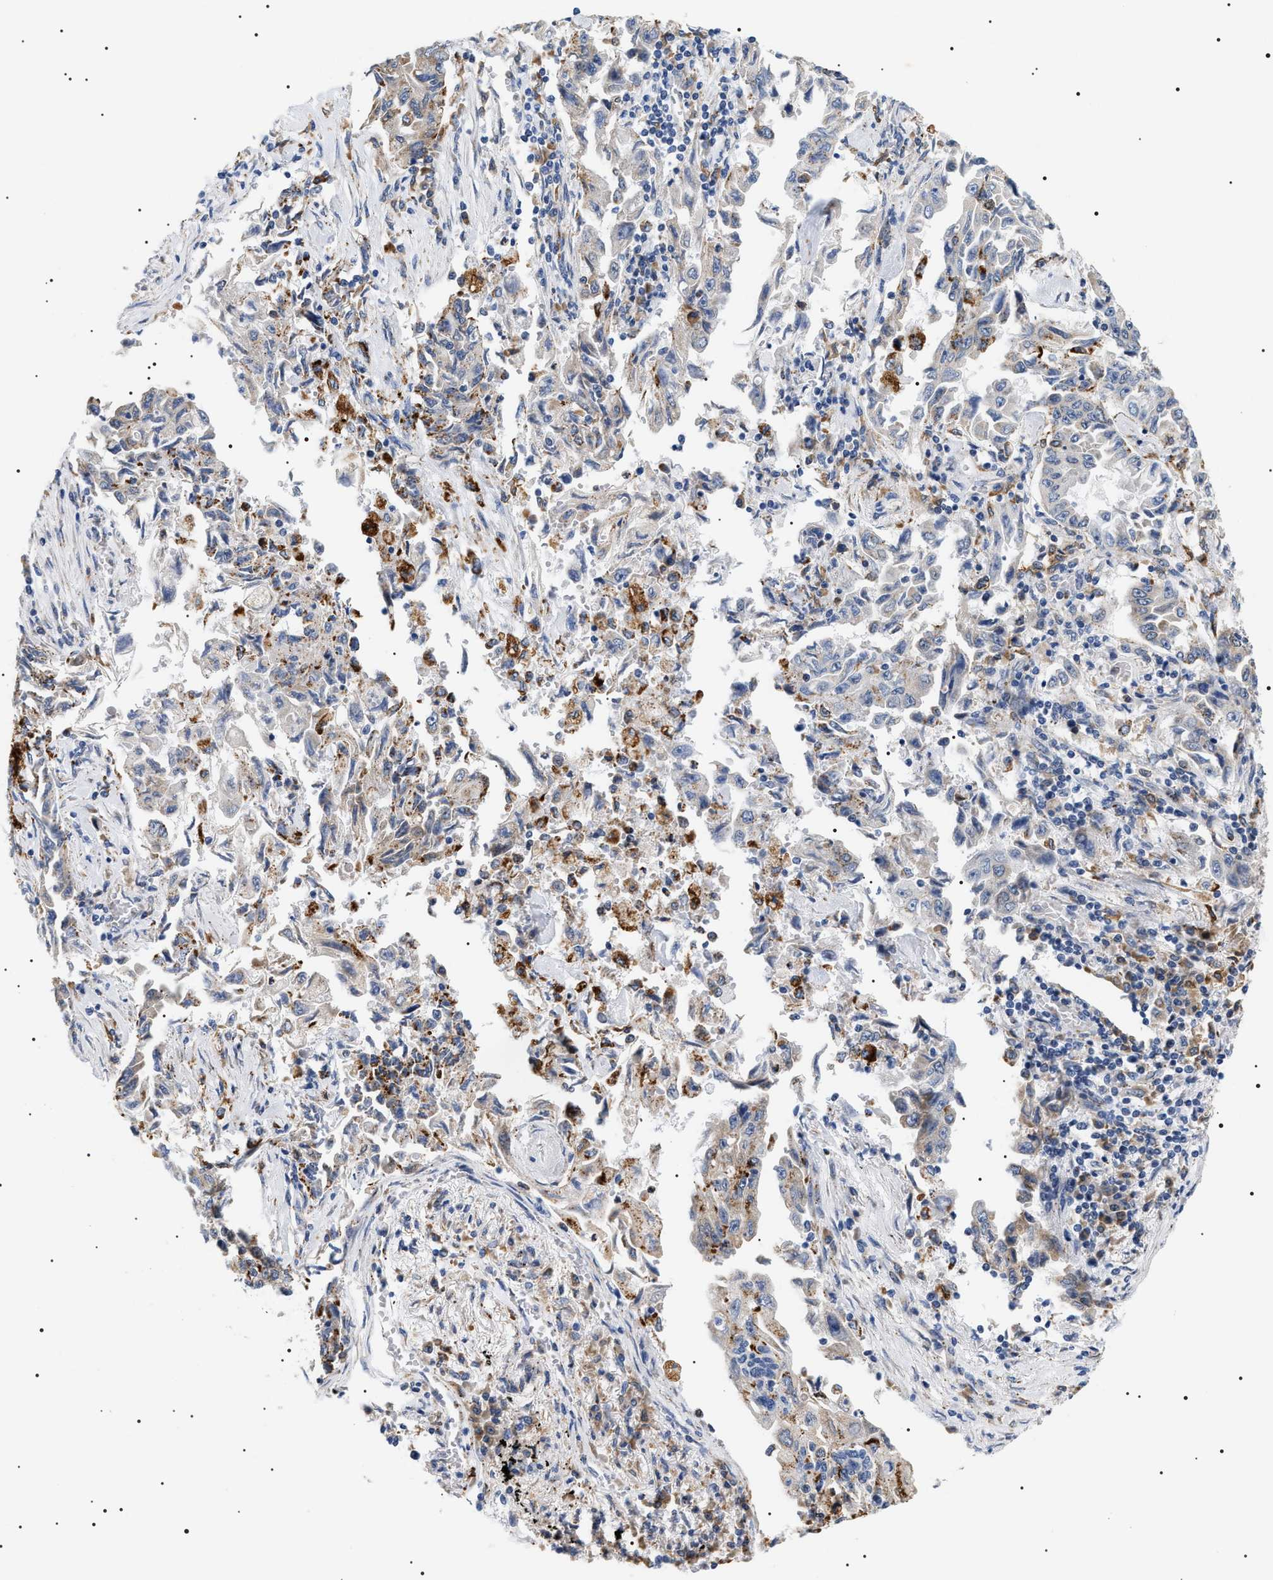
{"staining": {"intensity": "weak", "quantity": "<25%", "location": "cytoplasmic/membranous"}, "tissue": "lung cancer", "cell_type": "Tumor cells", "image_type": "cancer", "snomed": [{"axis": "morphology", "description": "Adenocarcinoma, NOS"}, {"axis": "topography", "description": "Lung"}], "caption": "This is an IHC micrograph of lung adenocarcinoma. There is no staining in tumor cells.", "gene": "HSD17B11", "patient": {"sex": "female", "age": 51}}